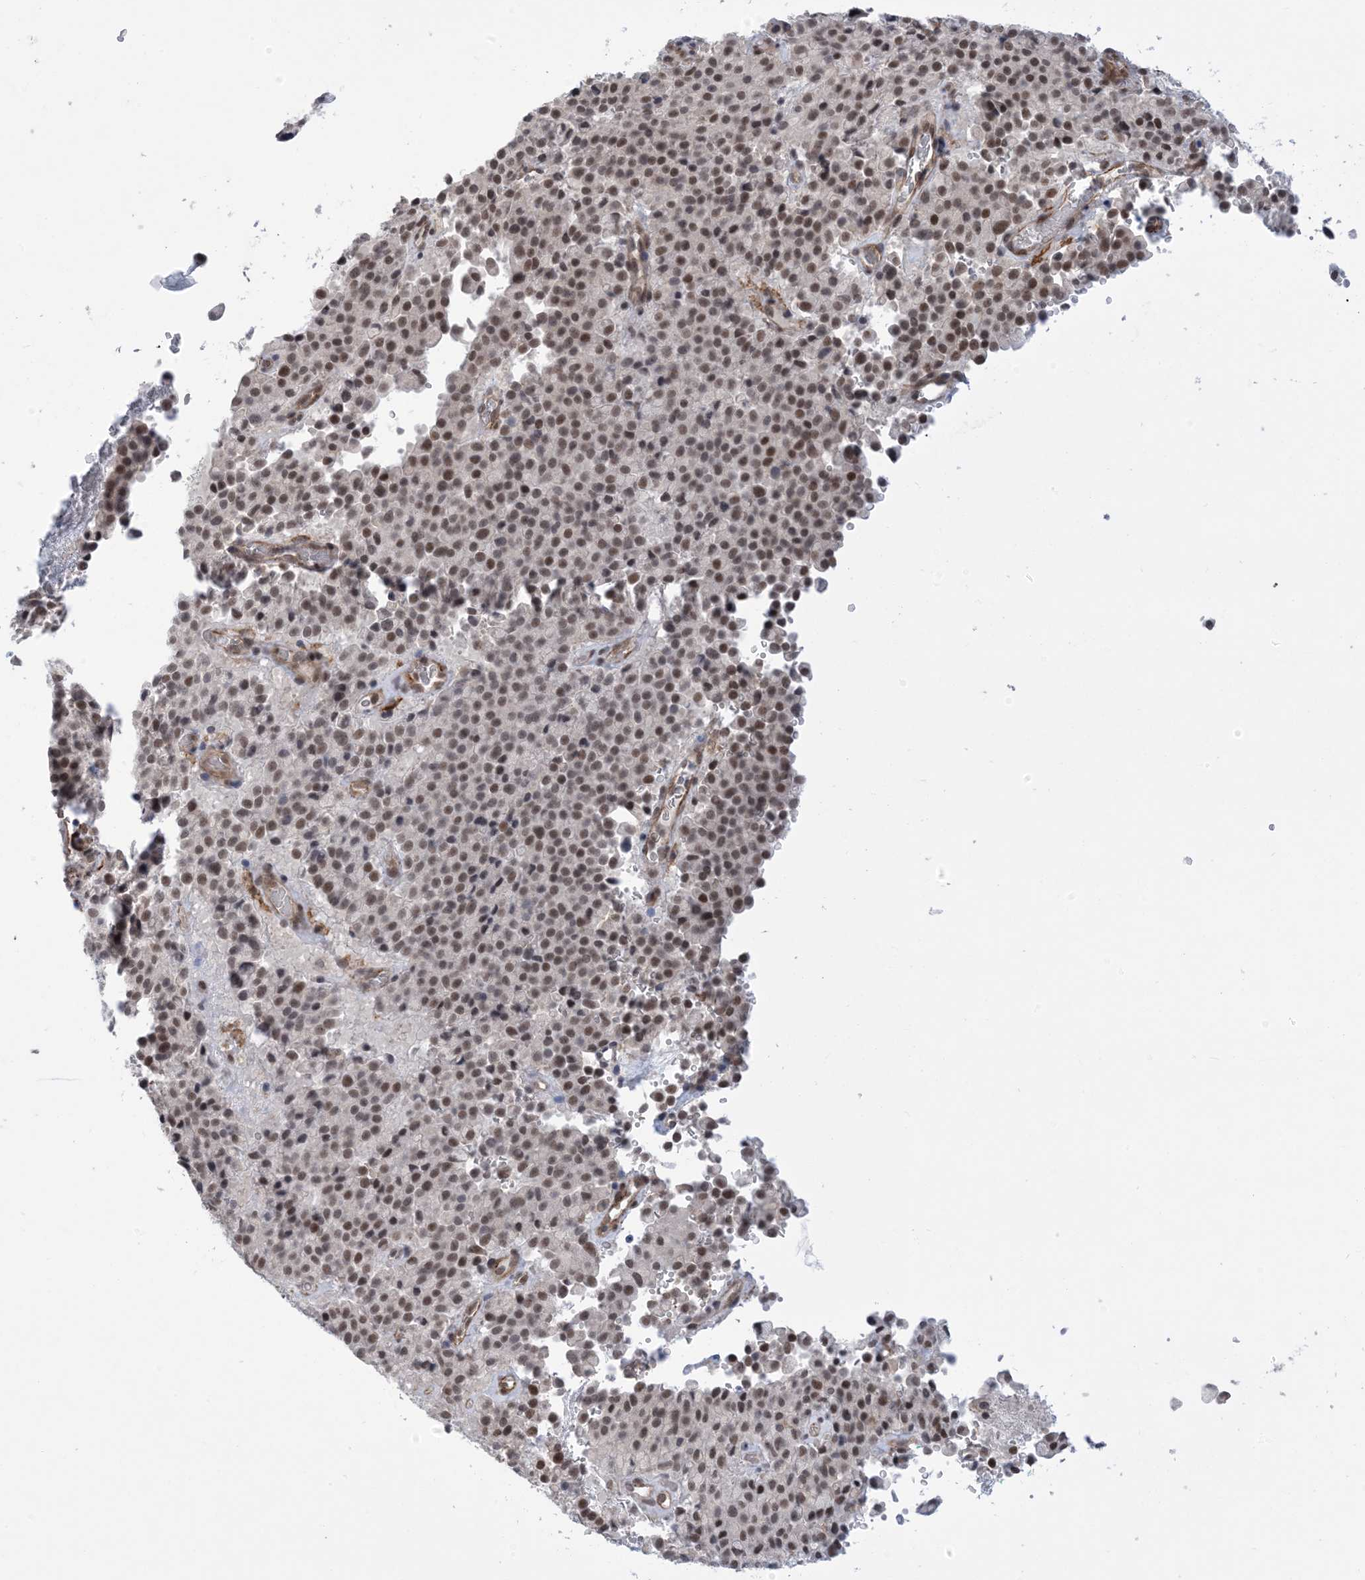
{"staining": {"intensity": "moderate", "quantity": "25%-75%", "location": "nuclear"}, "tissue": "pancreatic cancer", "cell_type": "Tumor cells", "image_type": "cancer", "snomed": [{"axis": "morphology", "description": "Adenocarcinoma, NOS"}, {"axis": "topography", "description": "Pancreas"}], "caption": "Adenocarcinoma (pancreatic) was stained to show a protein in brown. There is medium levels of moderate nuclear staining in approximately 25%-75% of tumor cells.", "gene": "ZNF8", "patient": {"sex": "male", "age": 65}}